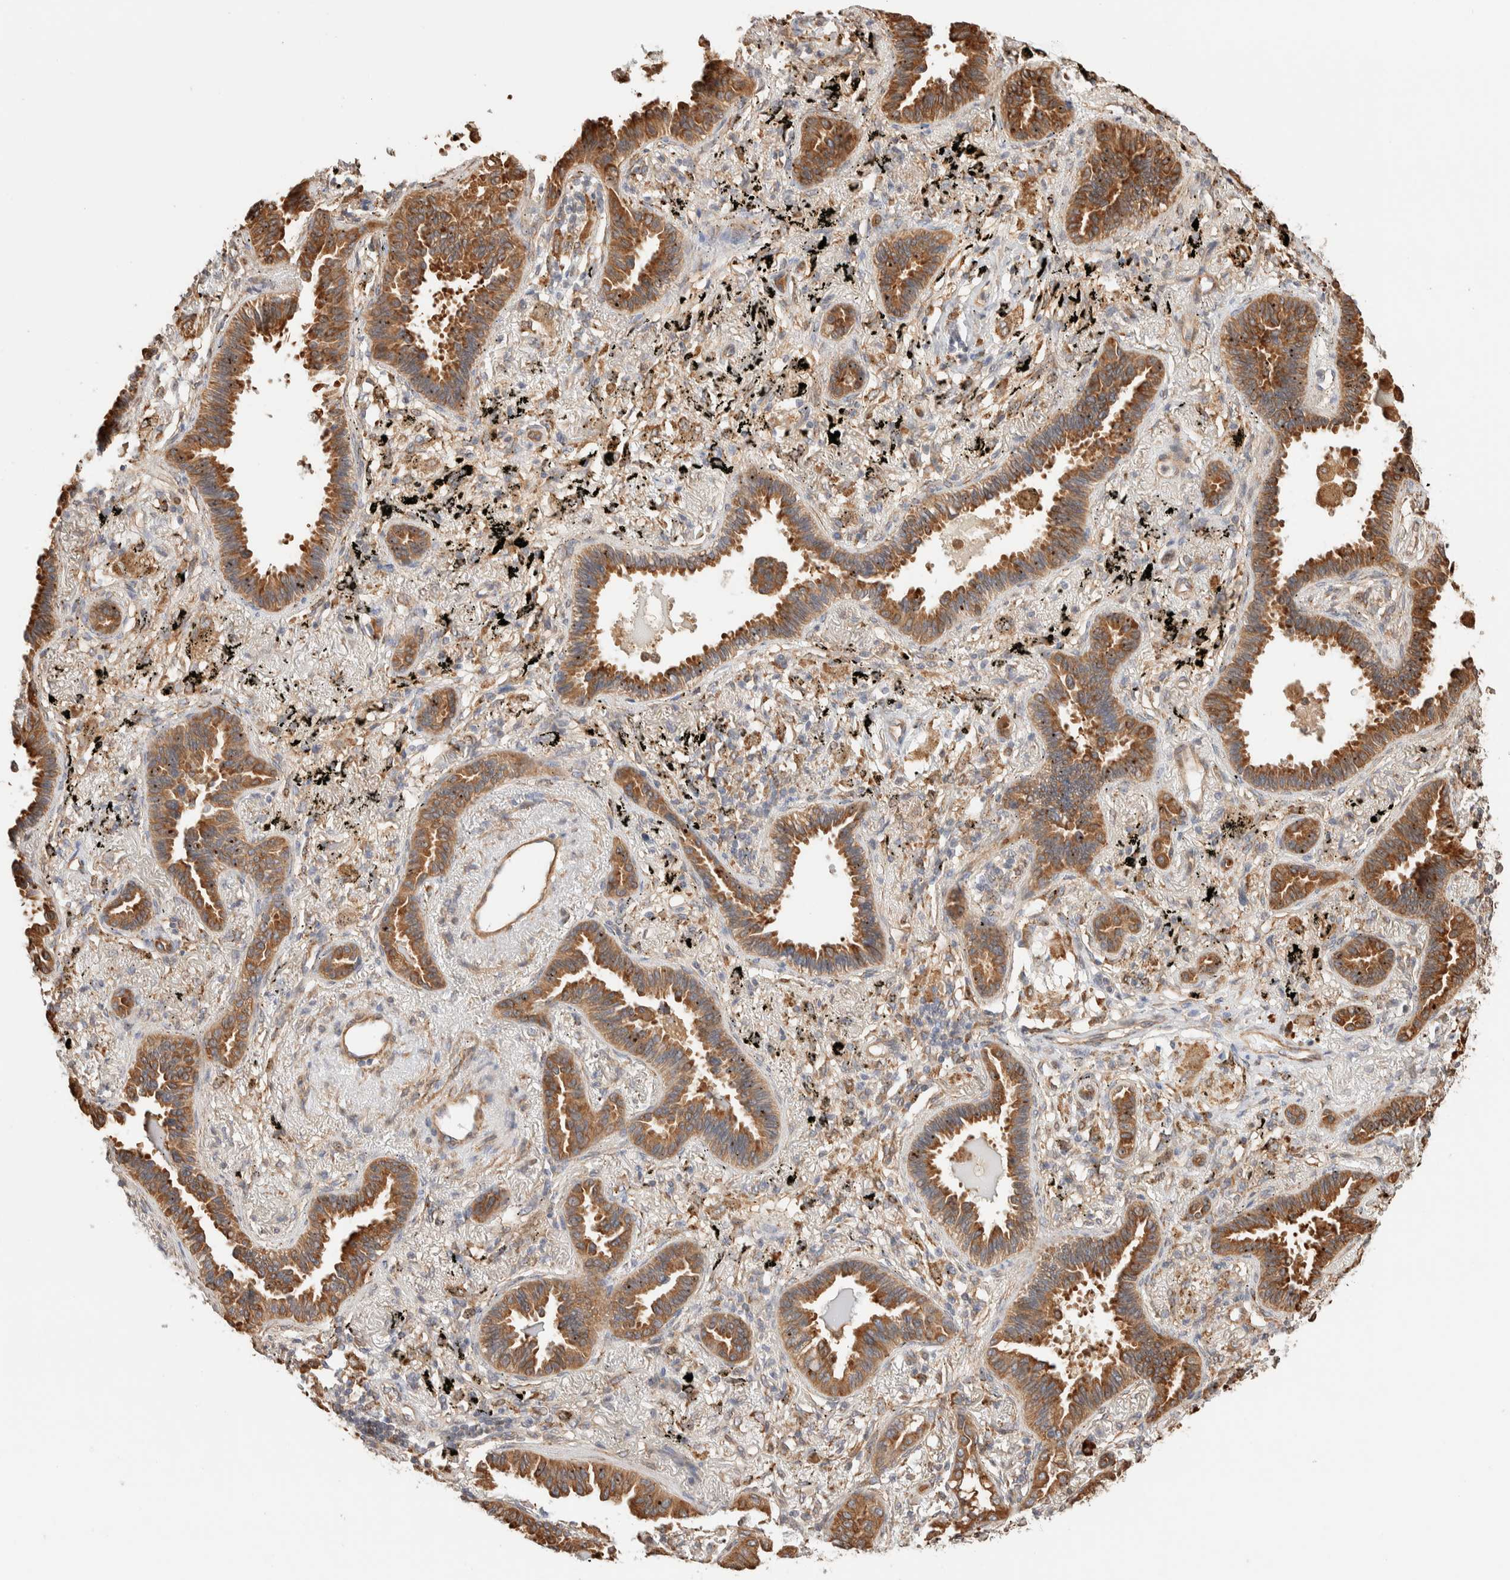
{"staining": {"intensity": "moderate", "quantity": ">75%", "location": "cytoplasmic/membranous"}, "tissue": "lung cancer", "cell_type": "Tumor cells", "image_type": "cancer", "snomed": [{"axis": "morphology", "description": "Adenocarcinoma, NOS"}, {"axis": "topography", "description": "Lung"}], "caption": "The immunohistochemical stain shows moderate cytoplasmic/membranous expression in tumor cells of lung adenocarcinoma tissue.", "gene": "INTS1", "patient": {"sex": "male", "age": 59}}